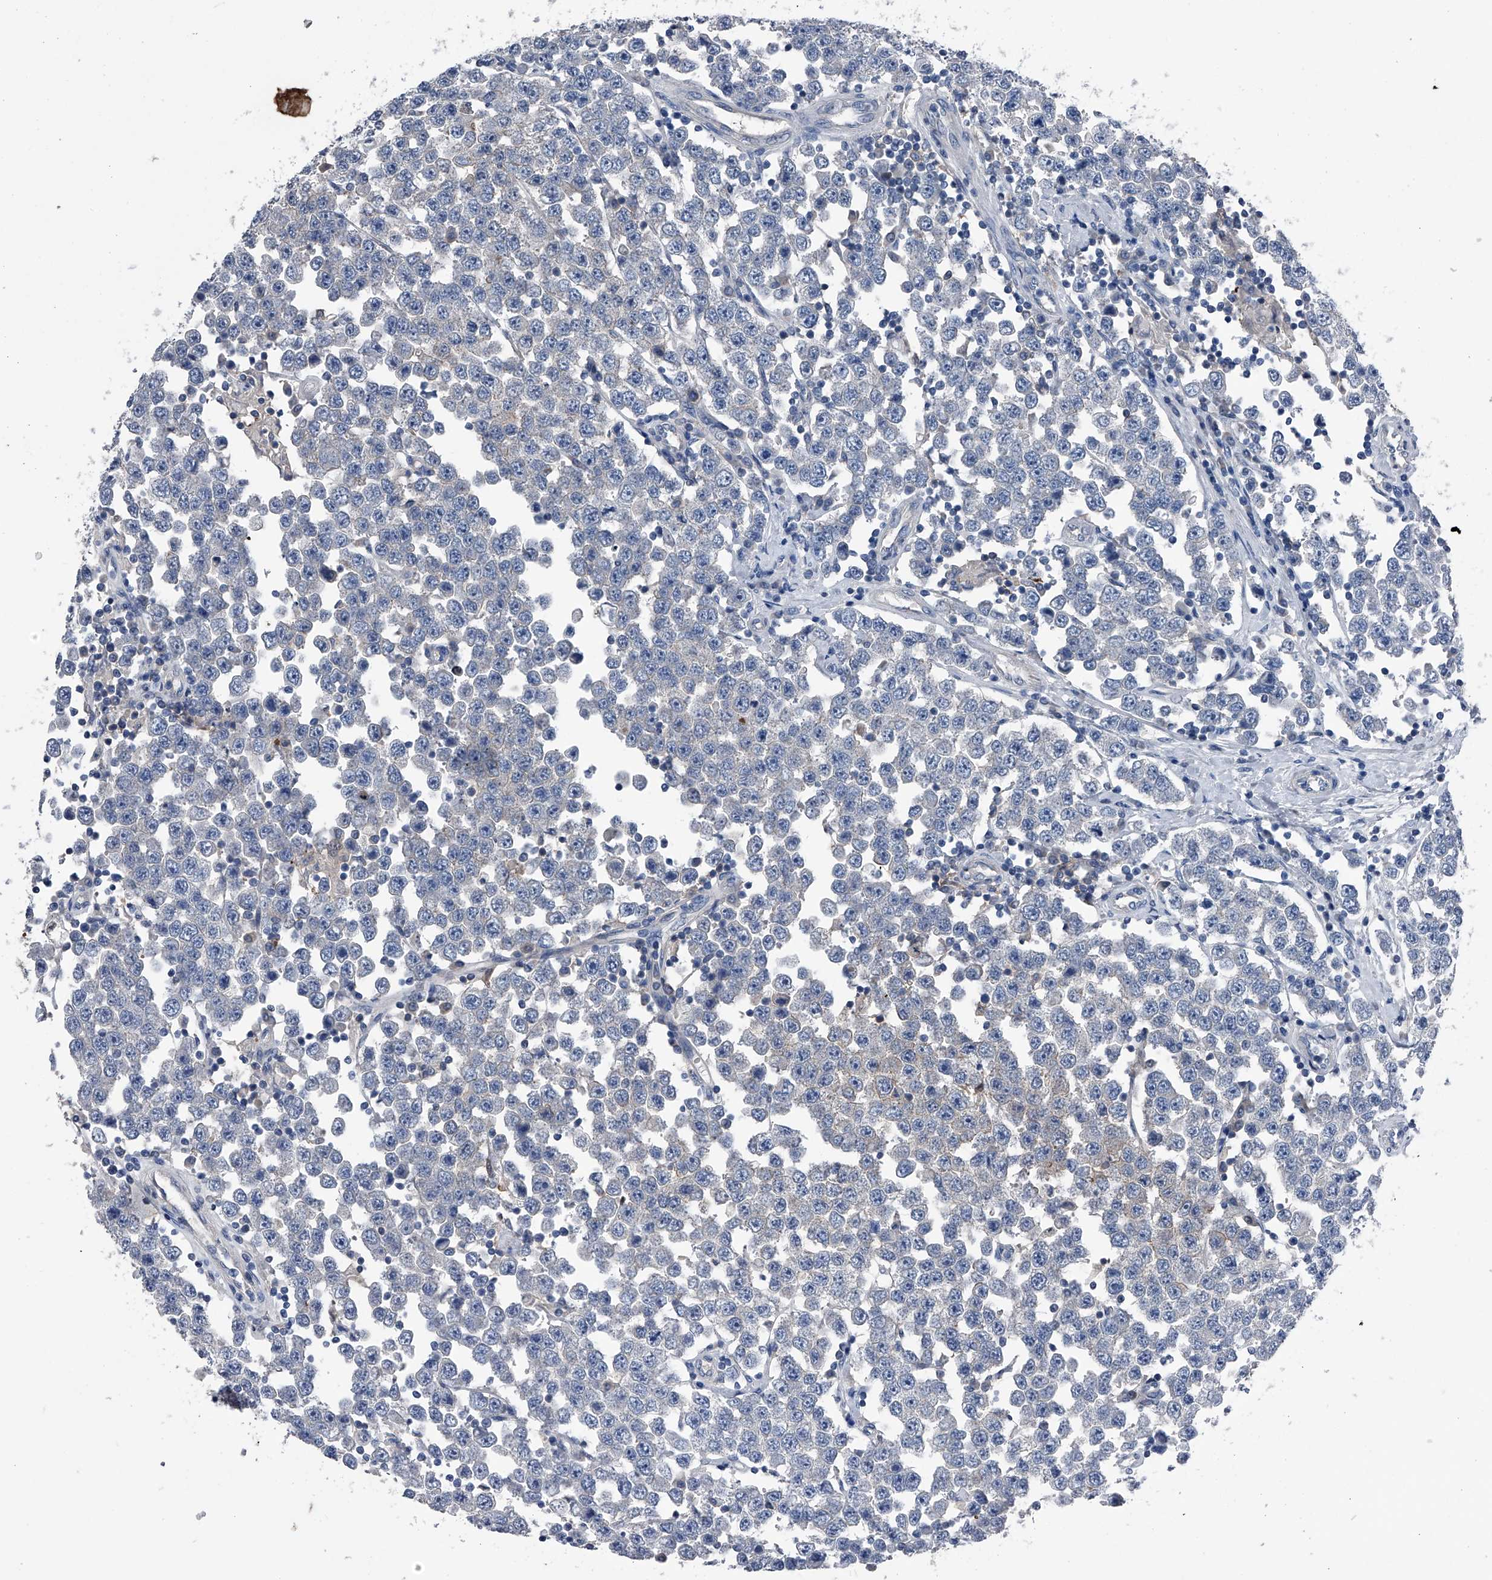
{"staining": {"intensity": "negative", "quantity": "none", "location": "none"}, "tissue": "testis cancer", "cell_type": "Tumor cells", "image_type": "cancer", "snomed": [{"axis": "morphology", "description": "Seminoma, NOS"}, {"axis": "topography", "description": "Testis"}], "caption": "The histopathology image exhibits no significant positivity in tumor cells of seminoma (testis).", "gene": "KIF13A", "patient": {"sex": "male", "age": 28}}